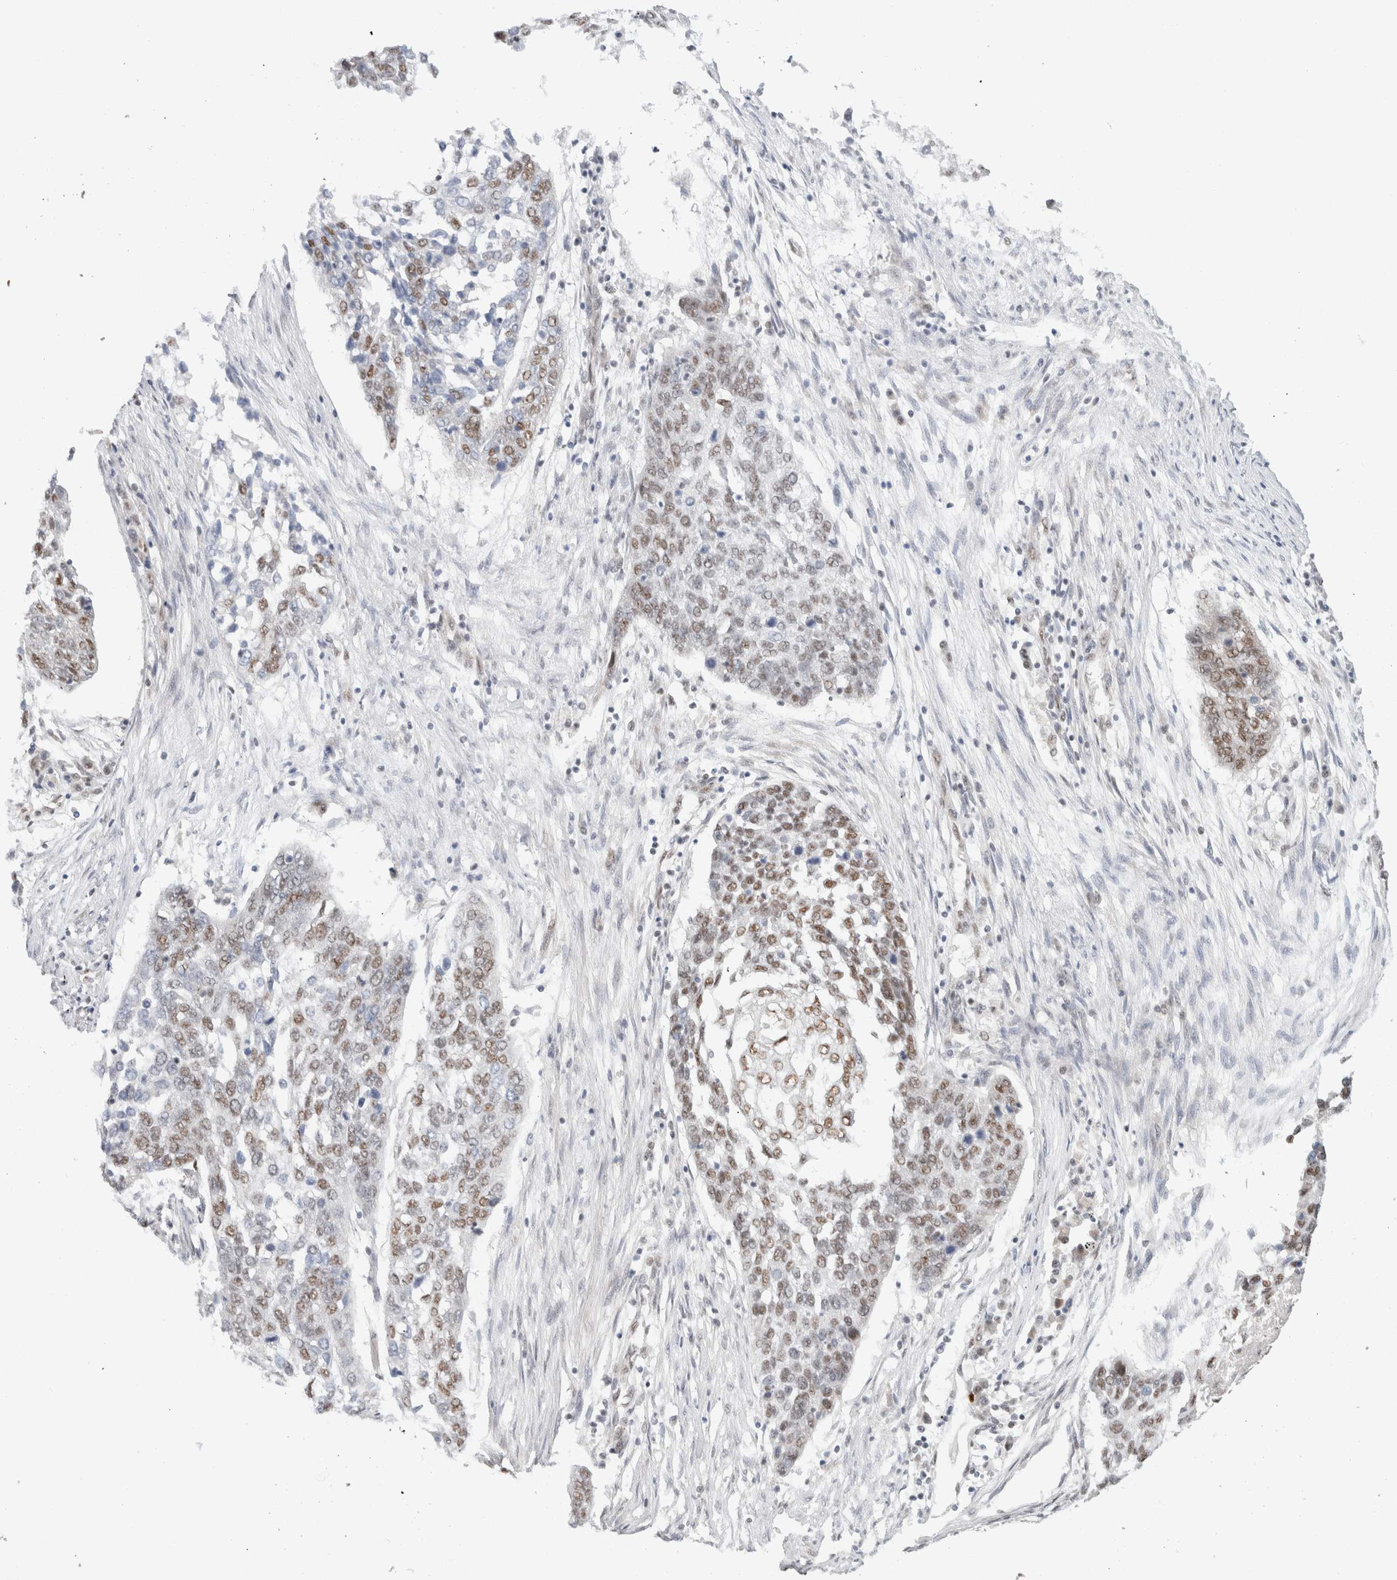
{"staining": {"intensity": "moderate", "quantity": "25%-75%", "location": "nuclear"}, "tissue": "lung cancer", "cell_type": "Tumor cells", "image_type": "cancer", "snomed": [{"axis": "morphology", "description": "Squamous cell carcinoma, NOS"}, {"axis": "topography", "description": "Lung"}], "caption": "A brown stain labels moderate nuclear positivity of a protein in human lung cancer tumor cells. (DAB IHC with brightfield microscopy, high magnification).", "gene": "TRMT12", "patient": {"sex": "female", "age": 63}}